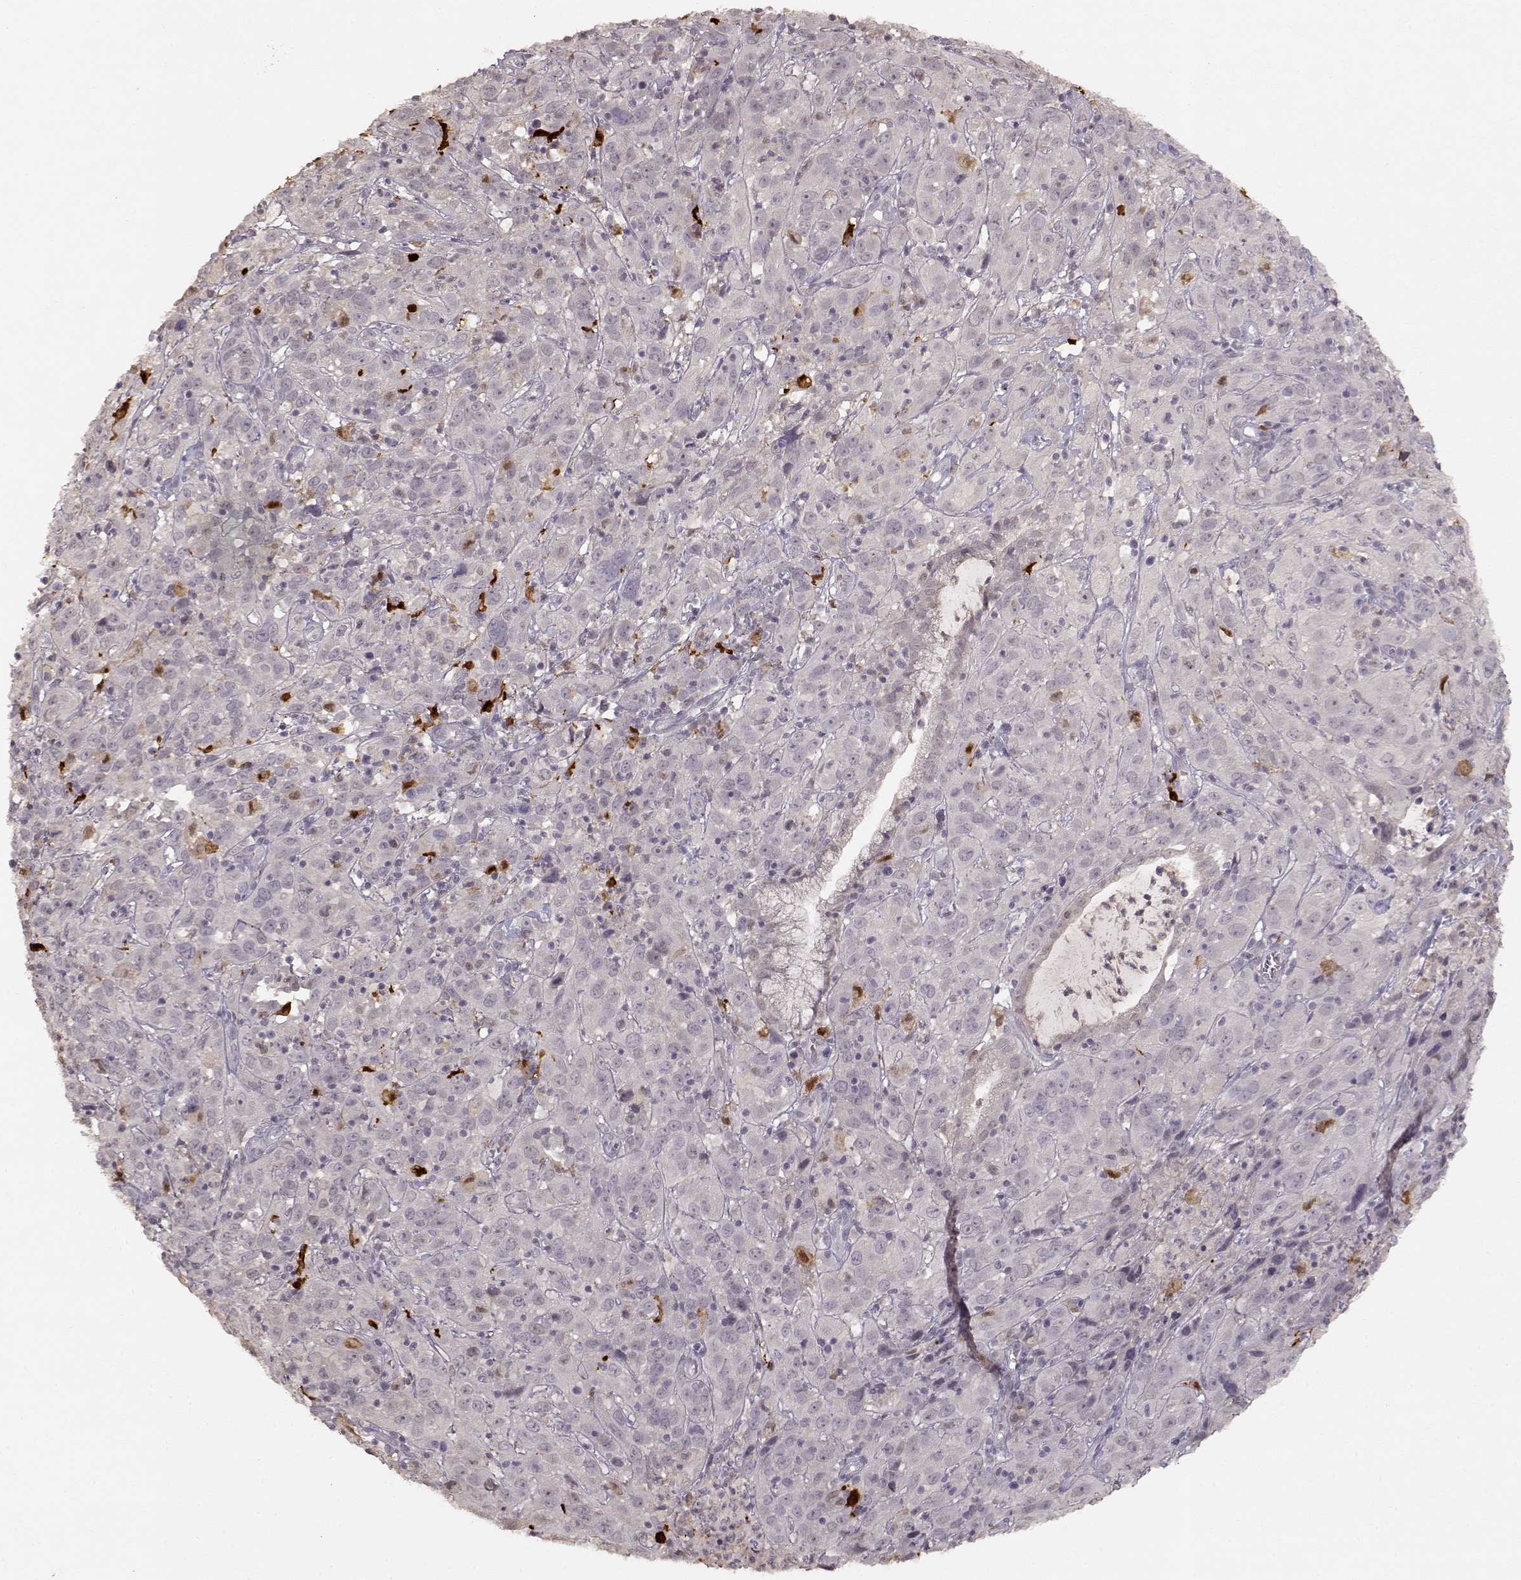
{"staining": {"intensity": "negative", "quantity": "none", "location": "none"}, "tissue": "cervical cancer", "cell_type": "Tumor cells", "image_type": "cancer", "snomed": [{"axis": "morphology", "description": "Squamous cell carcinoma, NOS"}, {"axis": "topography", "description": "Cervix"}], "caption": "A high-resolution image shows immunohistochemistry staining of cervical cancer (squamous cell carcinoma), which exhibits no significant positivity in tumor cells.", "gene": "S100B", "patient": {"sex": "female", "age": 32}}